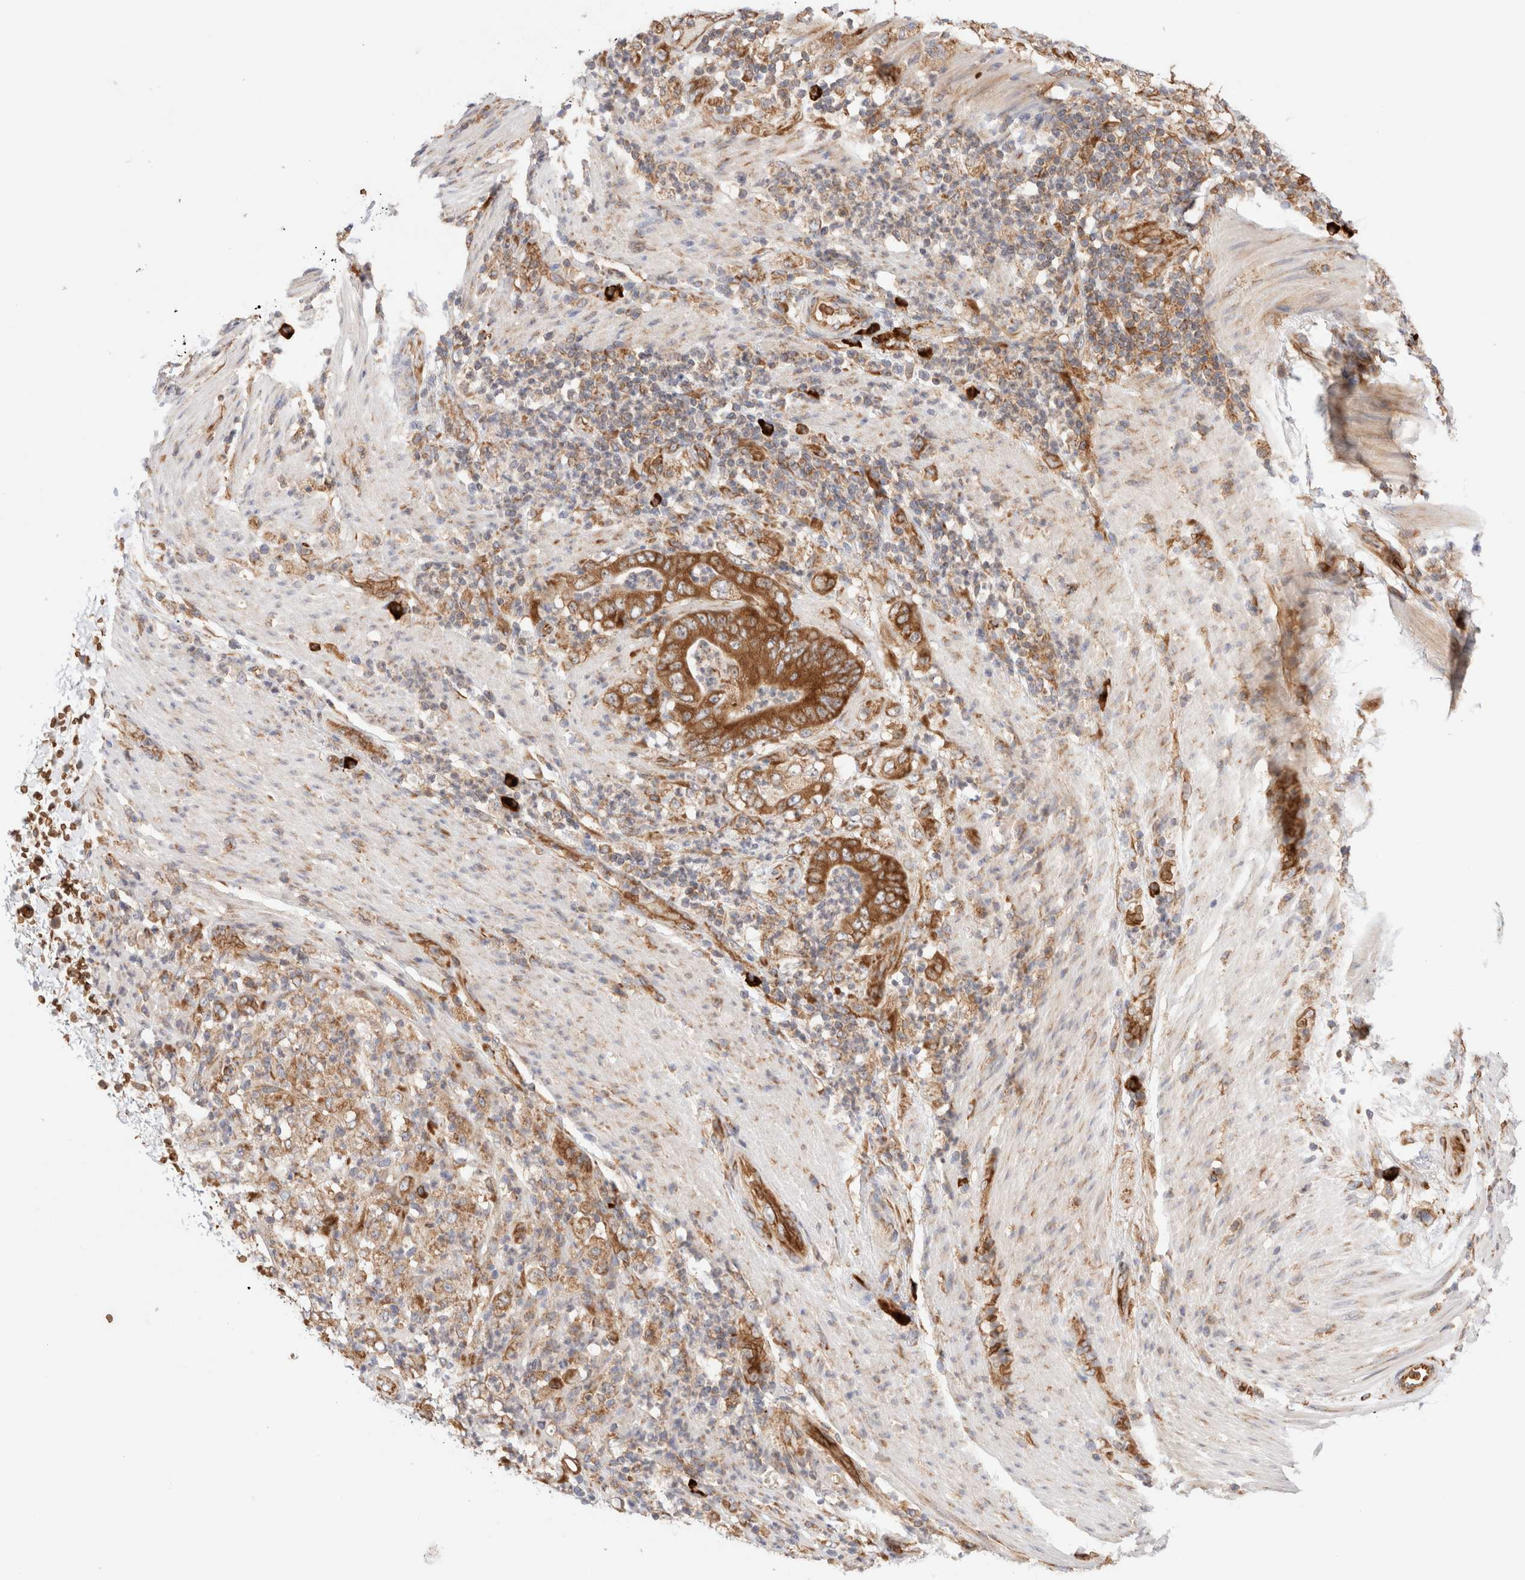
{"staining": {"intensity": "moderate", "quantity": ">75%", "location": "cytoplasmic/membranous"}, "tissue": "stomach cancer", "cell_type": "Tumor cells", "image_type": "cancer", "snomed": [{"axis": "morphology", "description": "Adenocarcinoma, NOS"}, {"axis": "topography", "description": "Stomach"}], "caption": "Protein expression analysis of stomach cancer (adenocarcinoma) exhibits moderate cytoplasmic/membranous expression in about >75% of tumor cells.", "gene": "UTS2B", "patient": {"sex": "female", "age": 73}}